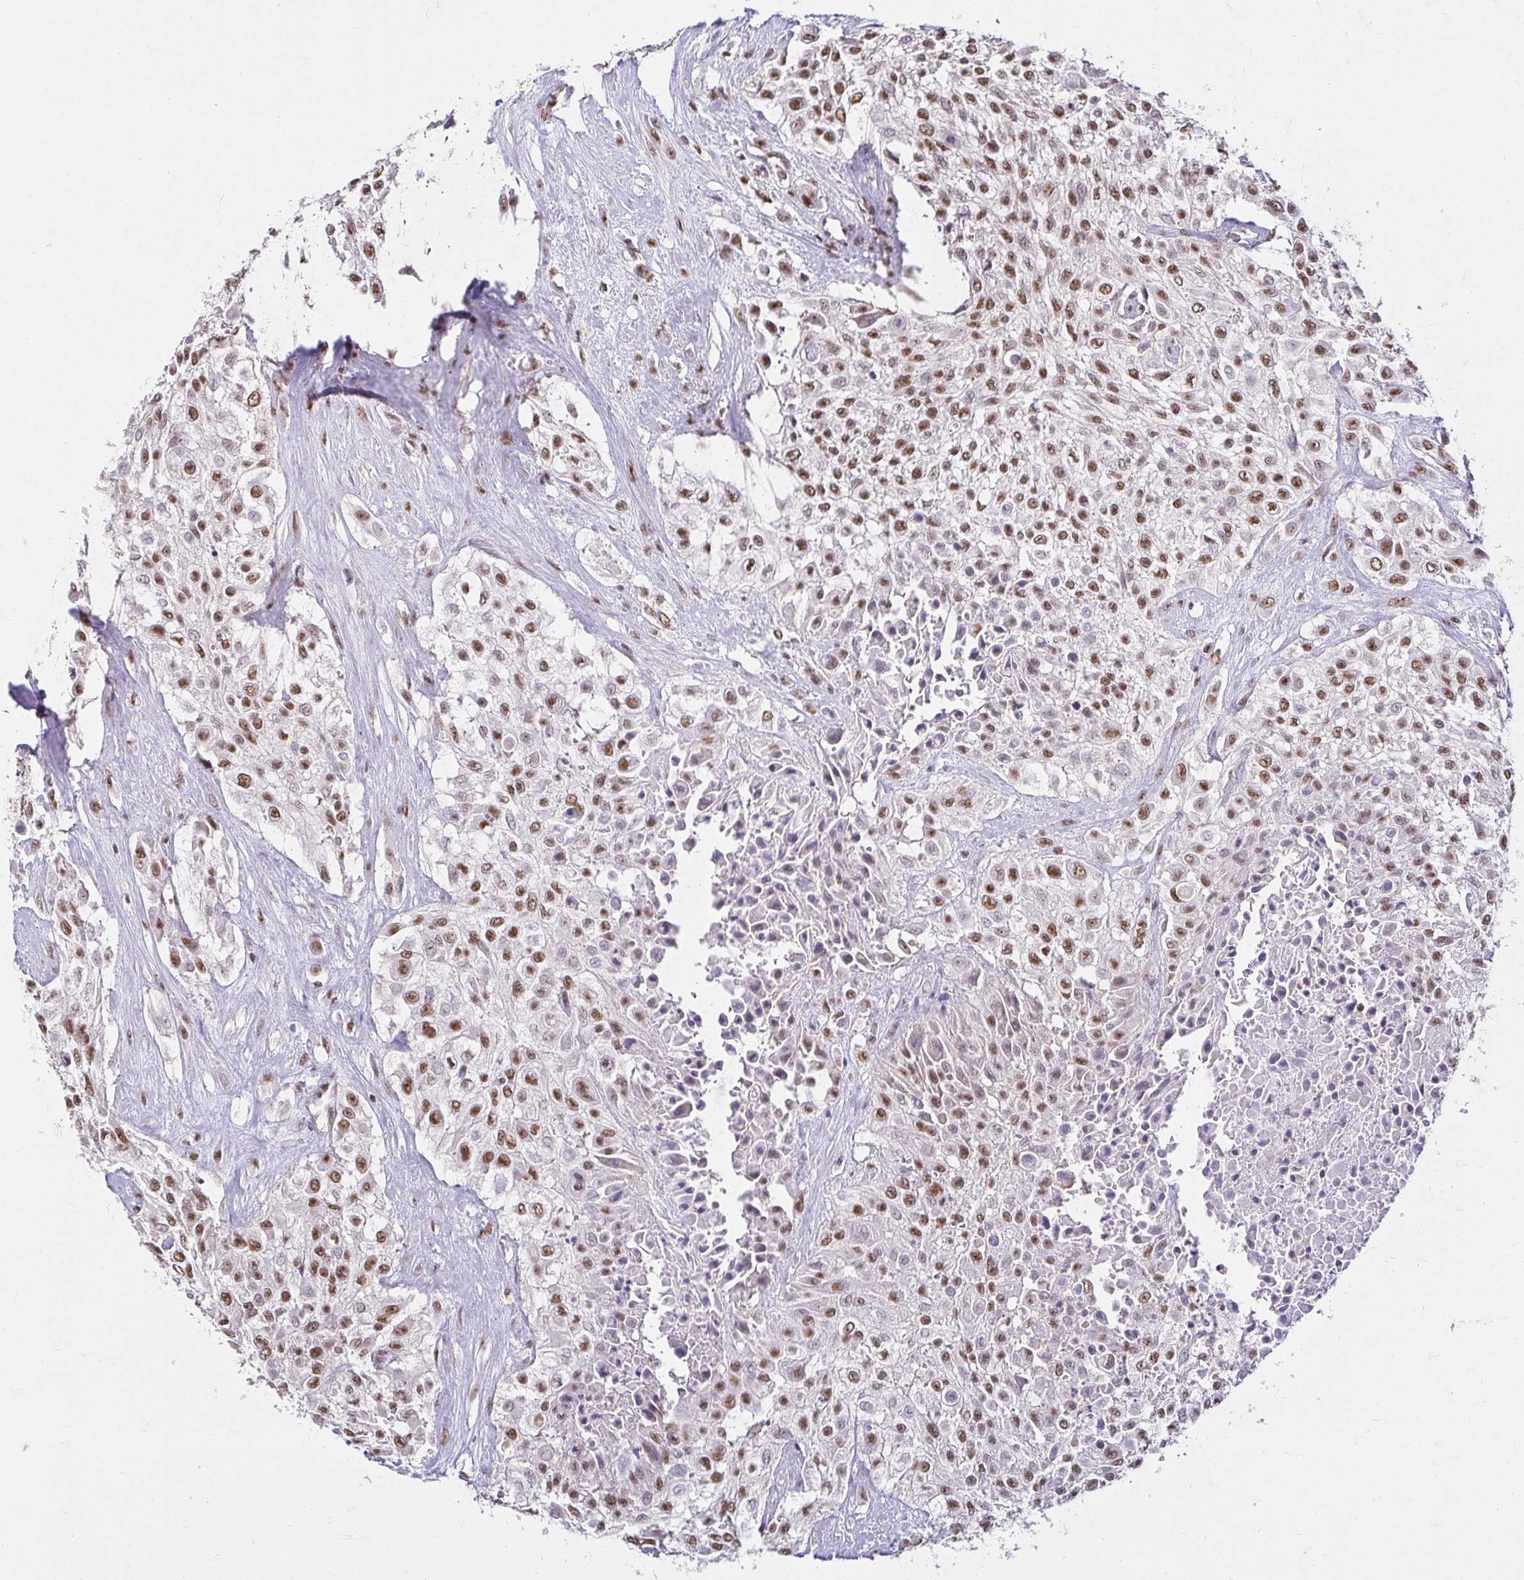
{"staining": {"intensity": "strong", "quantity": ">75%", "location": "nuclear"}, "tissue": "urothelial cancer", "cell_type": "Tumor cells", "image_type": "cancer", "snomed": [{"axis": "morphology", "description": "Urothelial carcinoma, High grade"}, {"axis": "topography", "description": "Urinary bladder"}], "caption": "Immunohistochemical staining of human urothelial cancer shows strong nuclear protein positivity in approximately >75% of tumor cells. Immunohistochemistry stains the protein in brown and the nuclei are stained blue.", "gene": "RIMS4", "patient": {"sex": "male", "age": 57}}